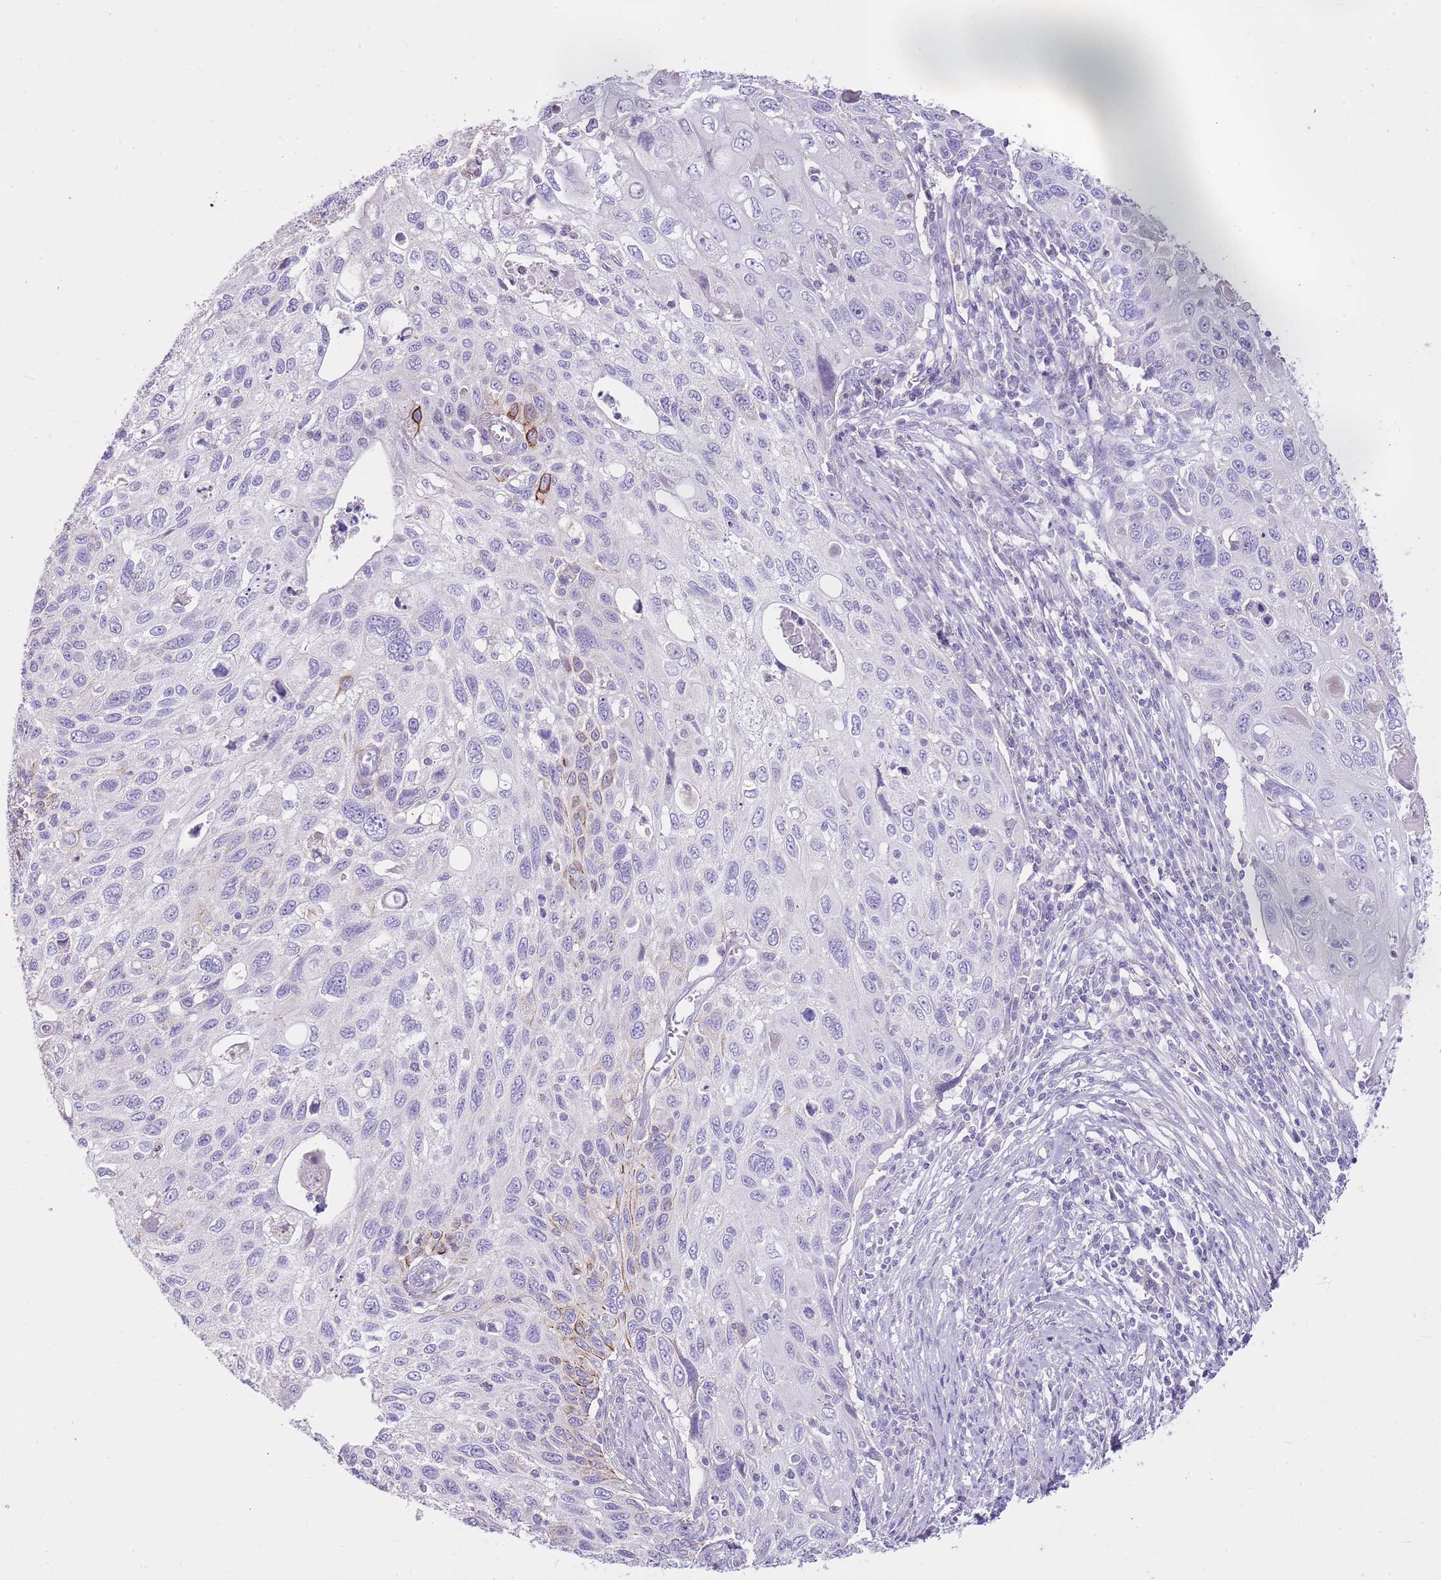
{"staining": {"intensity": "strong", "quantity": "<25%", "location": "cytoplasmic/membranous"}, "tissue": "cervical cancer", "cell_type": "Tumor cells", "image_type": "cancer", "snomed": [{"axis": "morphology", "description": "Squamous cell carcinoma, NOS"}, {"axis": "topography", "description": "Cervix"}], "caption": "Tumor cells exhibit medium levels of strong cytoplasmic/membranous positivity in about <25% of cells in cervical squamous cell carcinoma.", "gene": "CNPPD1", "patient": {"sex": "female", "age": 70}}